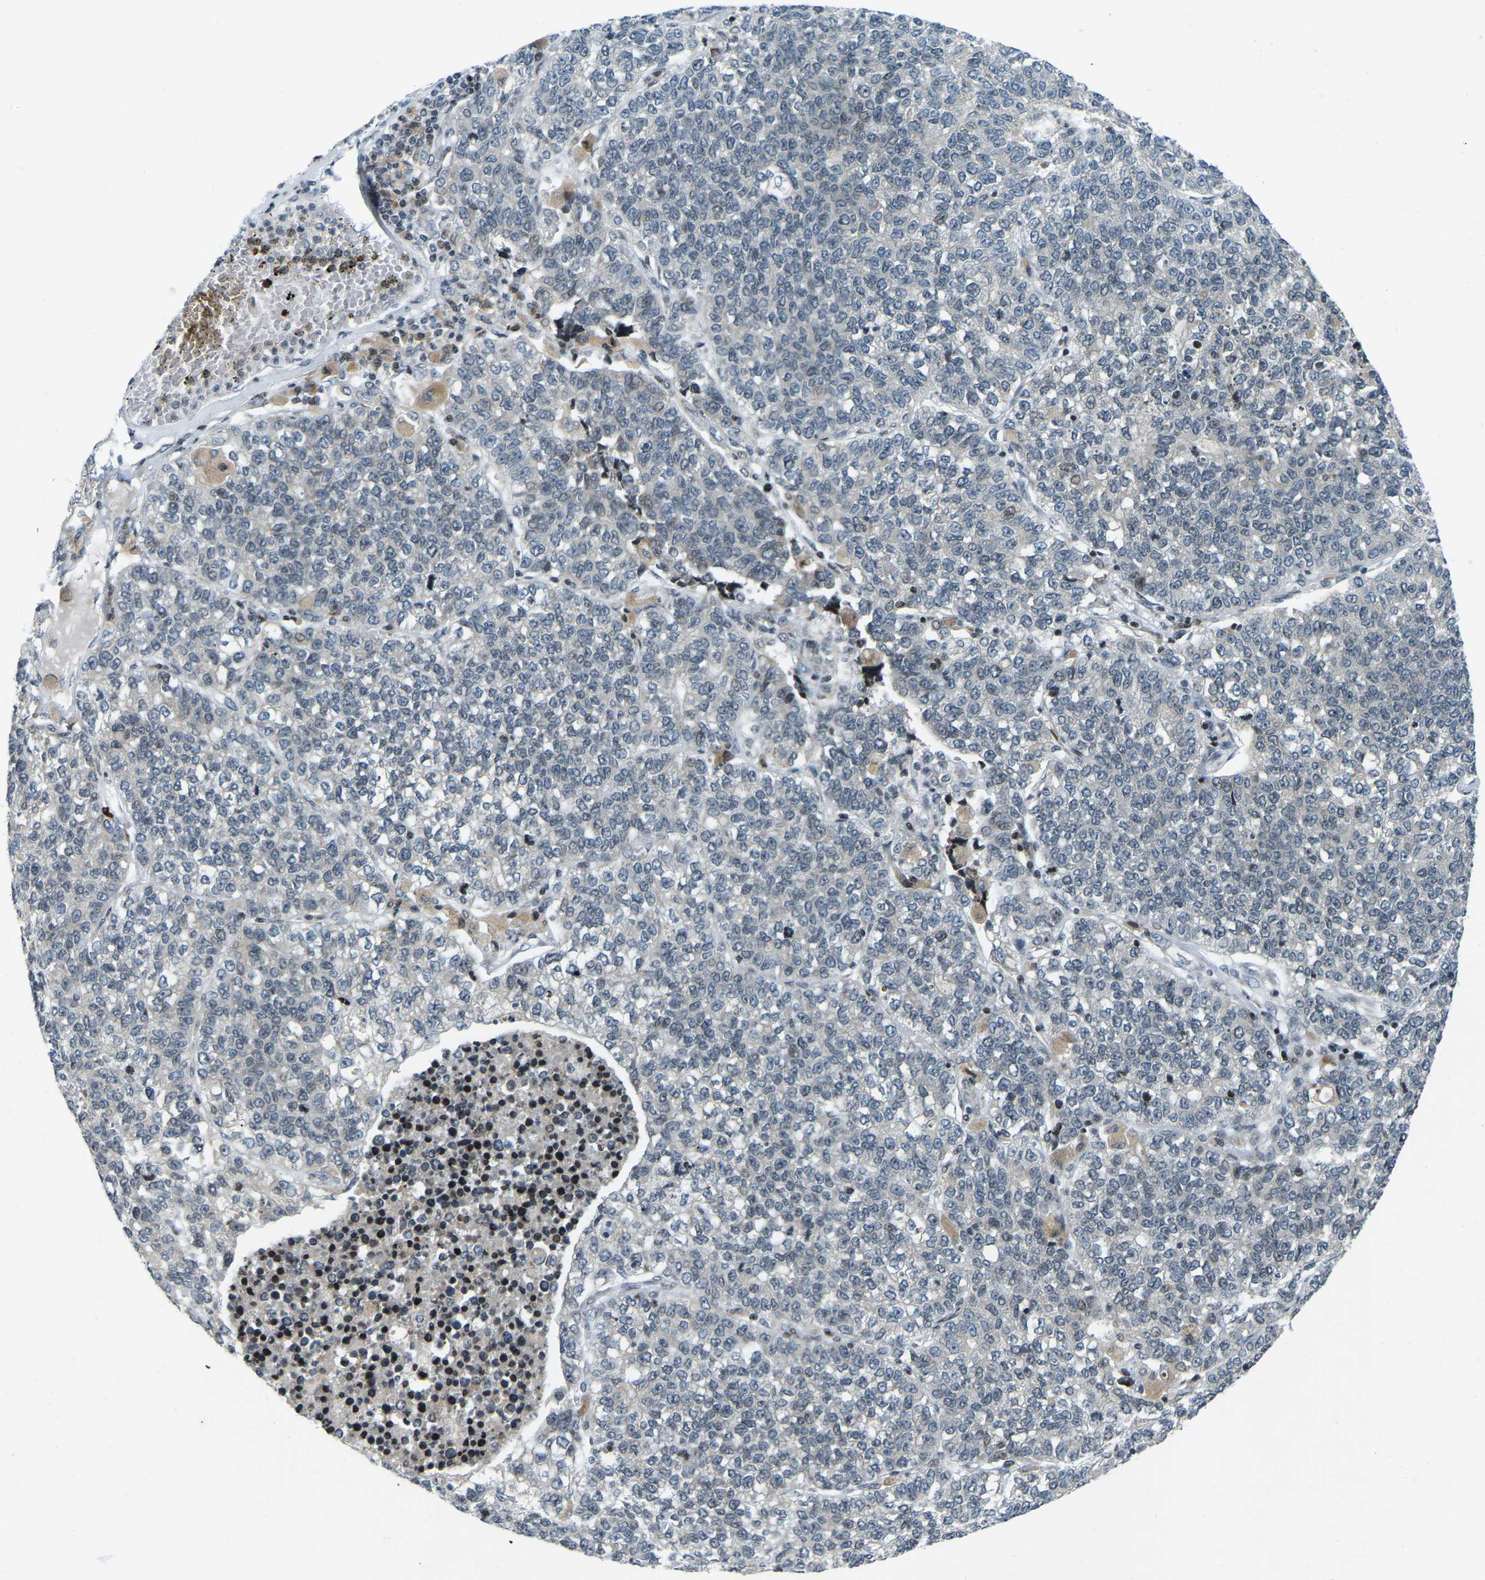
{"staining": {"intensity": "negative", "quantity": "none", "location": "none"}, "tissue": "lung cancer", "cell_type": "Tumor cells", "image_type": "cancer", "snomed": [{"axis": "morphology", "description": "Adenocarcinoma, NOS"}, {"axis": "topography", "description": "Lung"}], "caption": "Tumor cells show no significant expression in lung cancer. (Stains: DAB IHC with hematoxylin counter stain, Microscopy: brightfield microscopy at high magnification).", "gene": "PARL", "patient": {"sex": "male", "age": 49}}